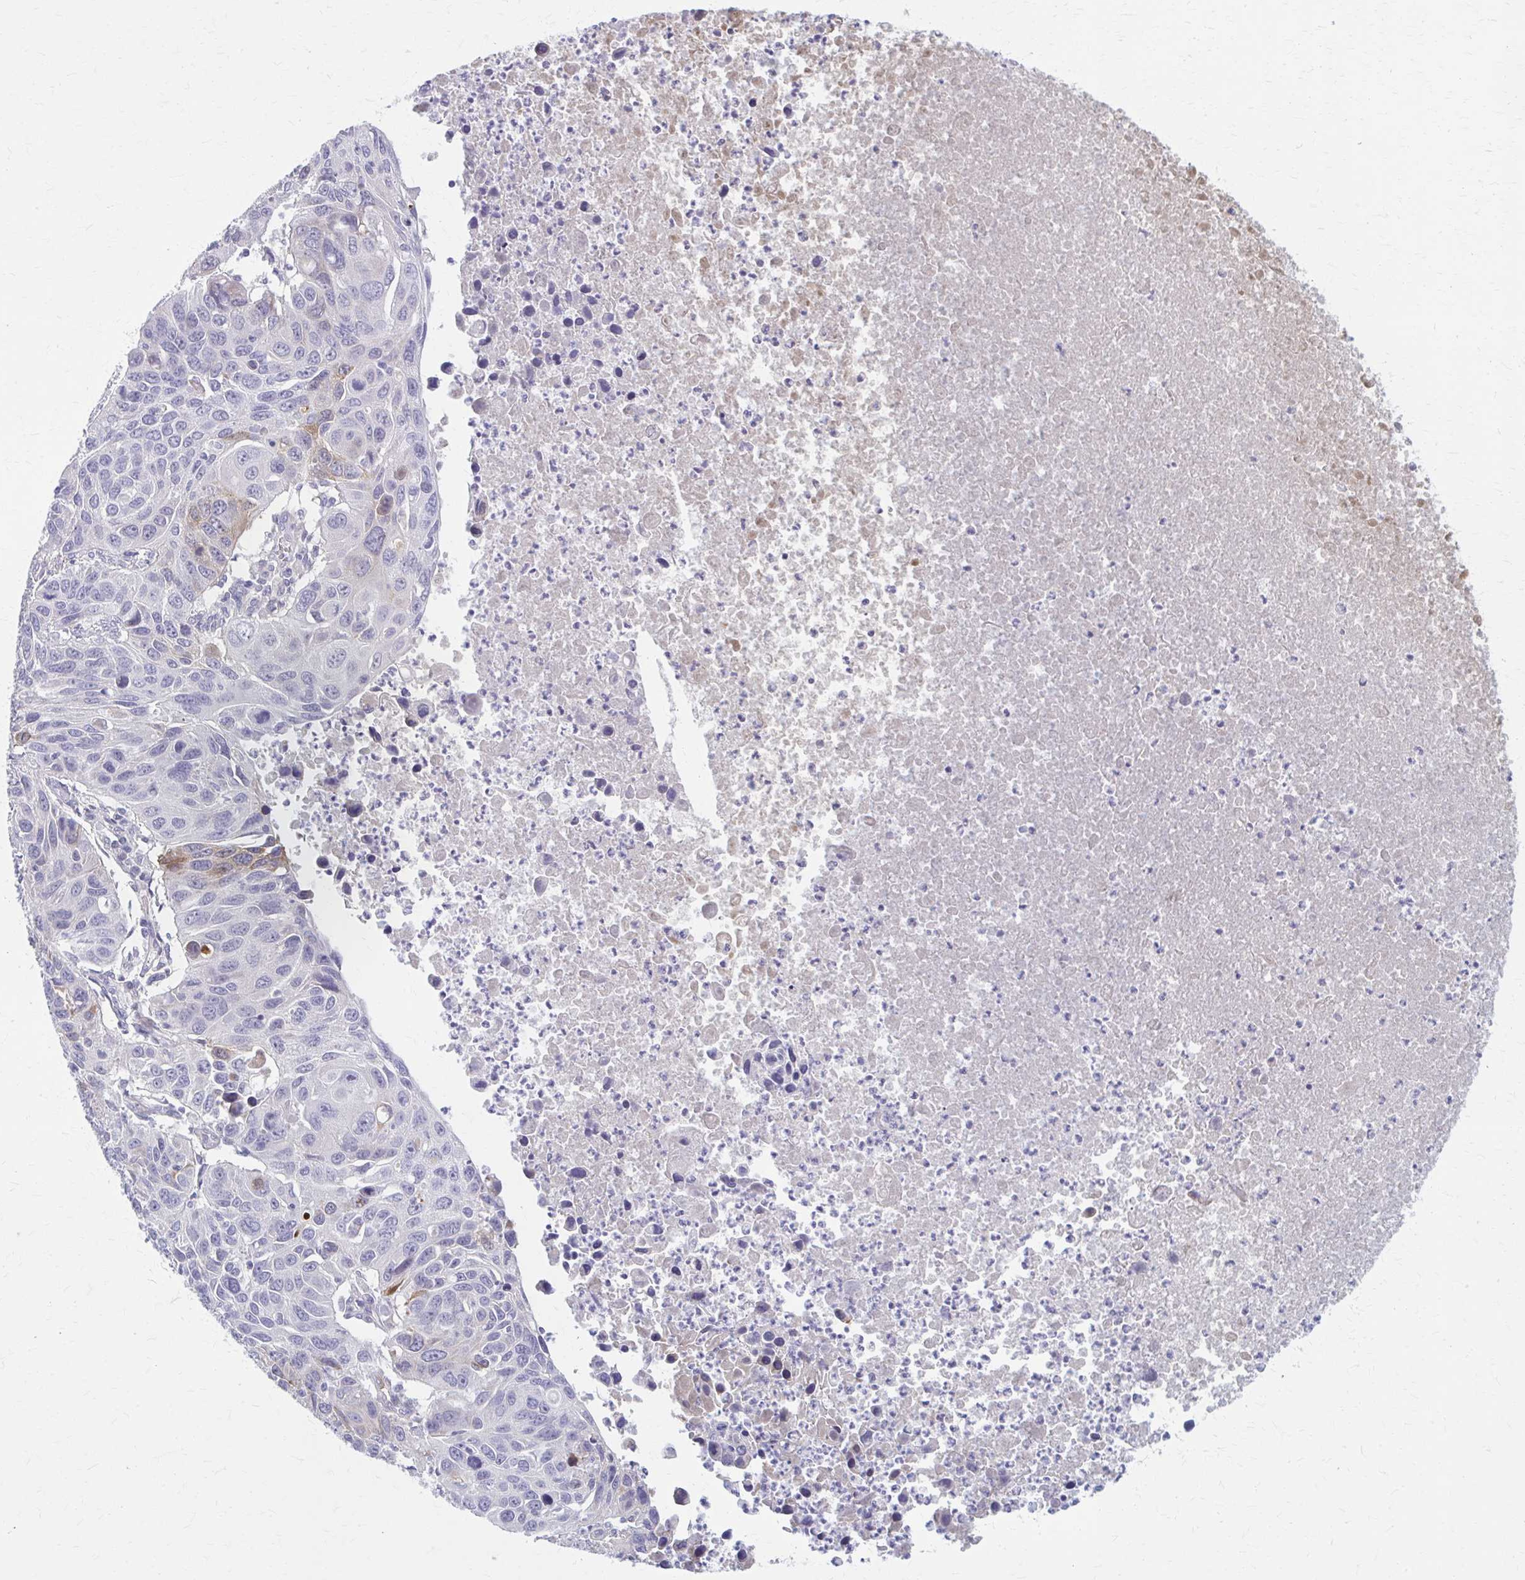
{"staining": {"intensity": "negative", "quantity": "none", "location": "none"}, "tissue": "lung cancer", "cell_type": "Tumor cells", "image_type": "cancer", "snomed": [{"axis": "morphology", "description": "Squamous cell carcinoma, NOS"}, {"axis": "topography", "description": "Lung"}], "caption": "This is an IHC histopathology image of squamous cell carcinoma (lung). There is no positivity in tumor cells.", "gene": "SERPIND1", "patient": {"sex": "female", "age": 61}}